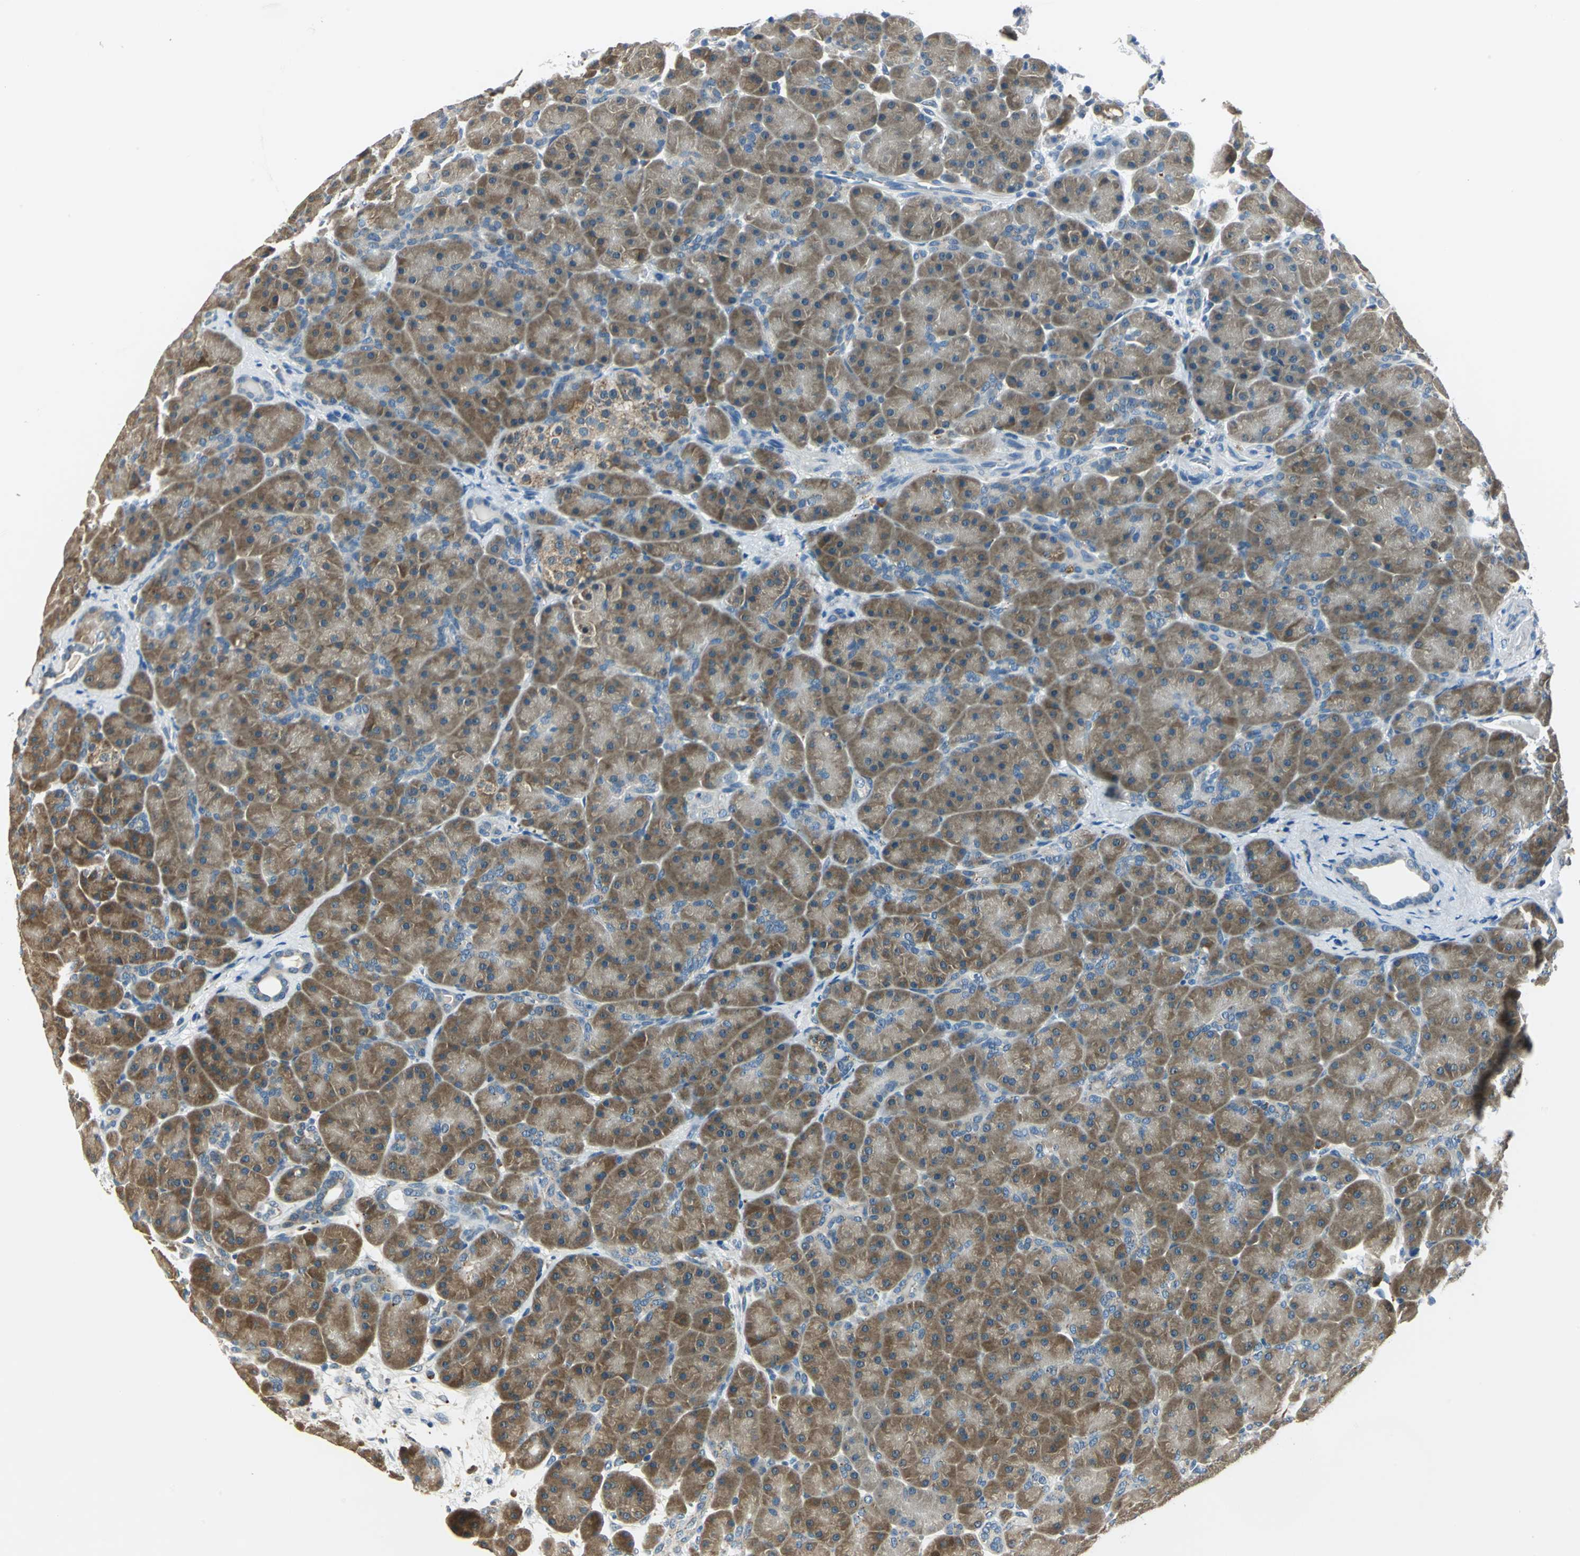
{"staining": {"intensity": "moderate", "quantity": ">75%", "location": "cytoplasmic/membranous"}, "tissue": "pancreas", "cell_type": "Exocrine glandular cells", "image_type": "normal", "snomed": [{"axis": "morphology", "description": "Normal tissue, NOS"}, {"axis": "topography", "description": "Pancreas"}], "caption": "This is an image of IHC staining of benign pancreas, which shows moderate expression in the cytoplasmic/membranous of exocrine glandular cells.", "gene": "NIT1", "patient": {"sex": "male", "age": 66}}